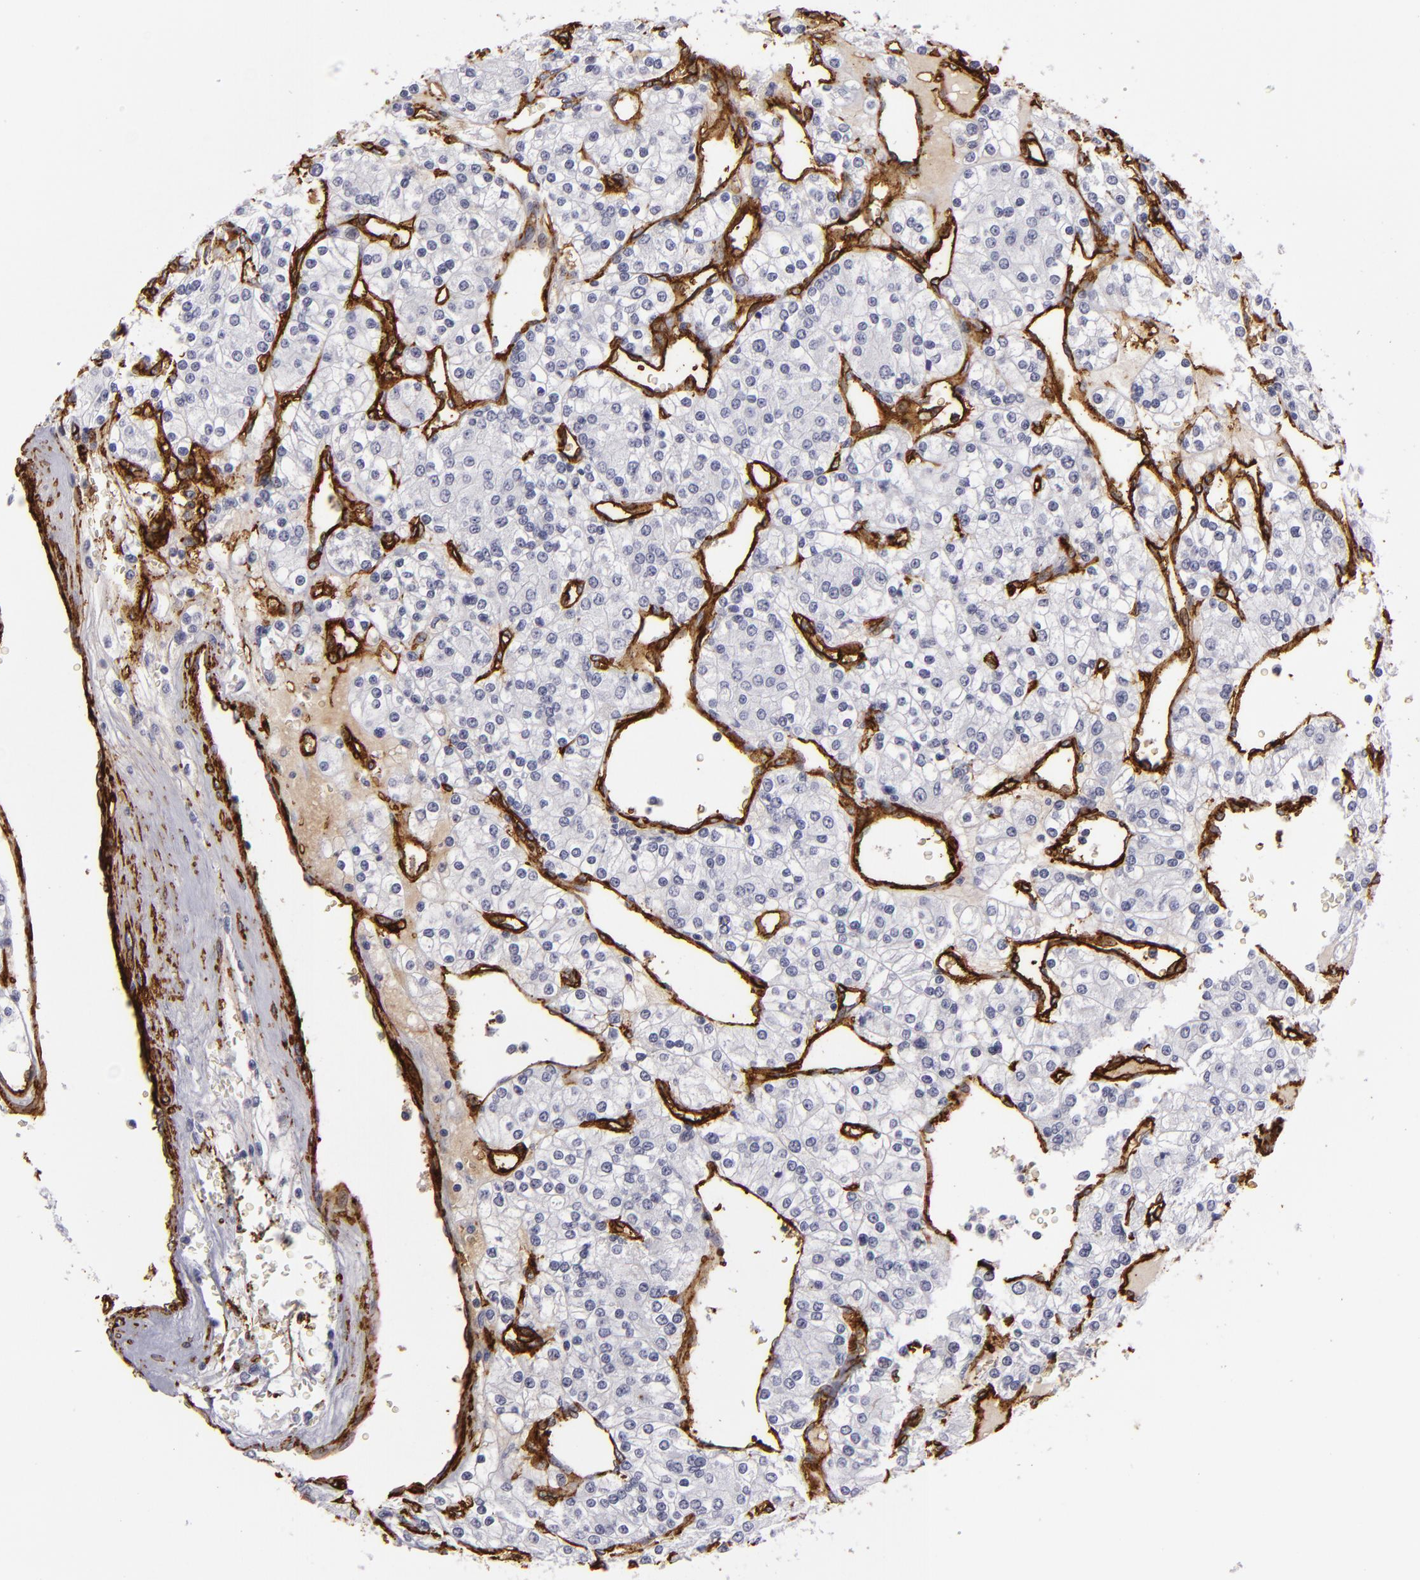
{"staining": {"intensity": "negative", "quantity": "none", "location": "none"}, "tissue": "renal cancer", "cell_type": "Tumor cells", "image_type": "cancer", "snomed": [{"axis": "morphology", "description": "Adenocarcinoma, NOS"}, {"axis": "topography", "description": "Kidney"}], "caption": "Immunohistochemical staining of human adenocarcinoma (renal) demonstrates no significant staining in tumor cells.", "gene": "MCAM", "patient": {"sex": "female", "age": 62}}